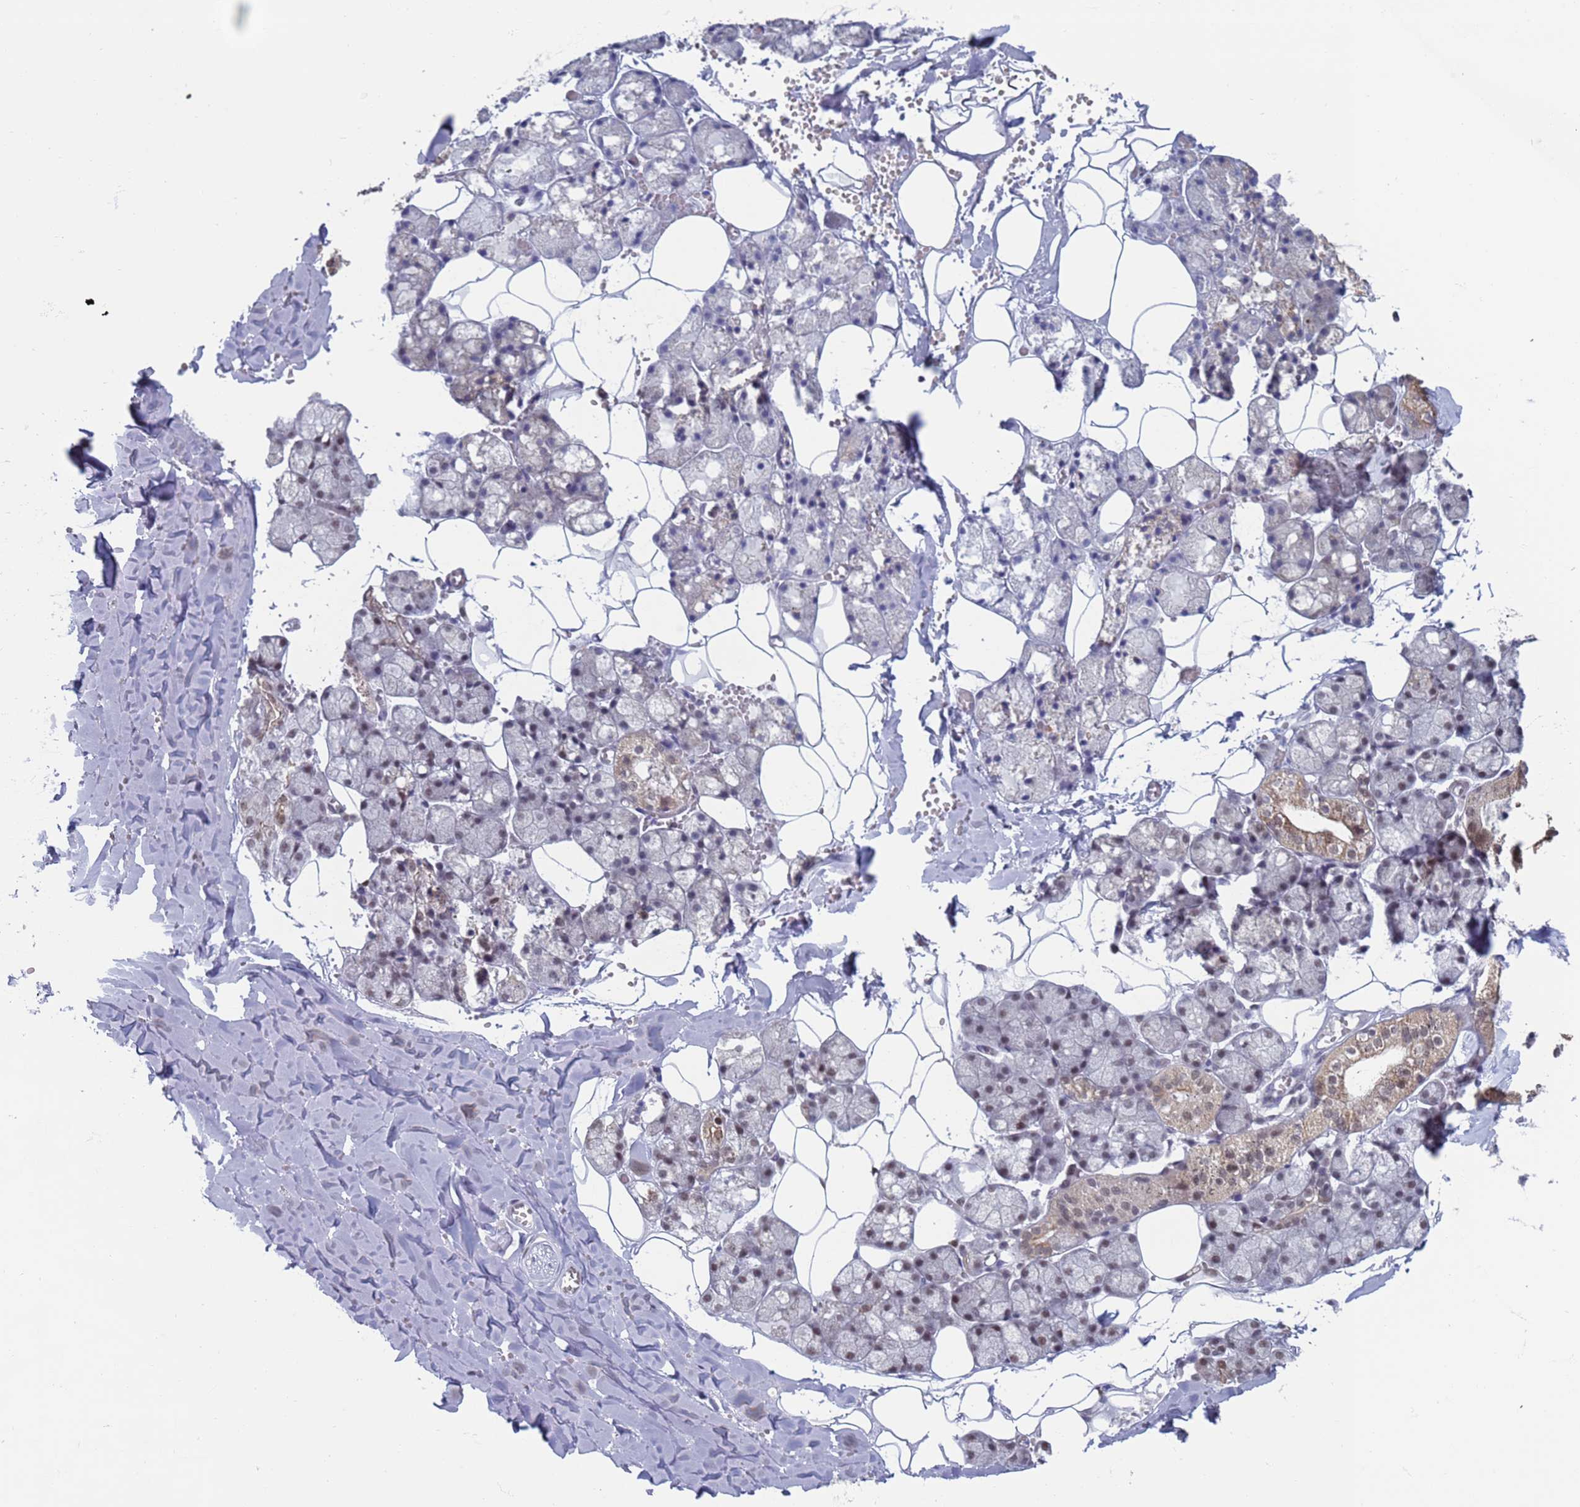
{"staining": {"intensity": "moderate", "quantity": "<25%", "location": "cytoplasmic/membranous,nuclear"}, "tissue": "salivary gland", "cell_type": "Glandular cells", "image_type": "normal", "snomed": [{"axis": "morphology", "description": "Normal tissue, NOS"}, {"axis": "topography", "description": "Salivary gland"}], "caption": "IHC micrograph of benign salivary gland: salivary gland stained using immunohistochemistry (IHC) reveals low levels of moderate protein expression localized specifically in the cytoplasmic/membranous,nuclear of glandular cells, appearing as a cytoplasmic/membranous,nuclear brown color.", "gene": "SAE1", "patient": {"sex": "male", "age": 62}}